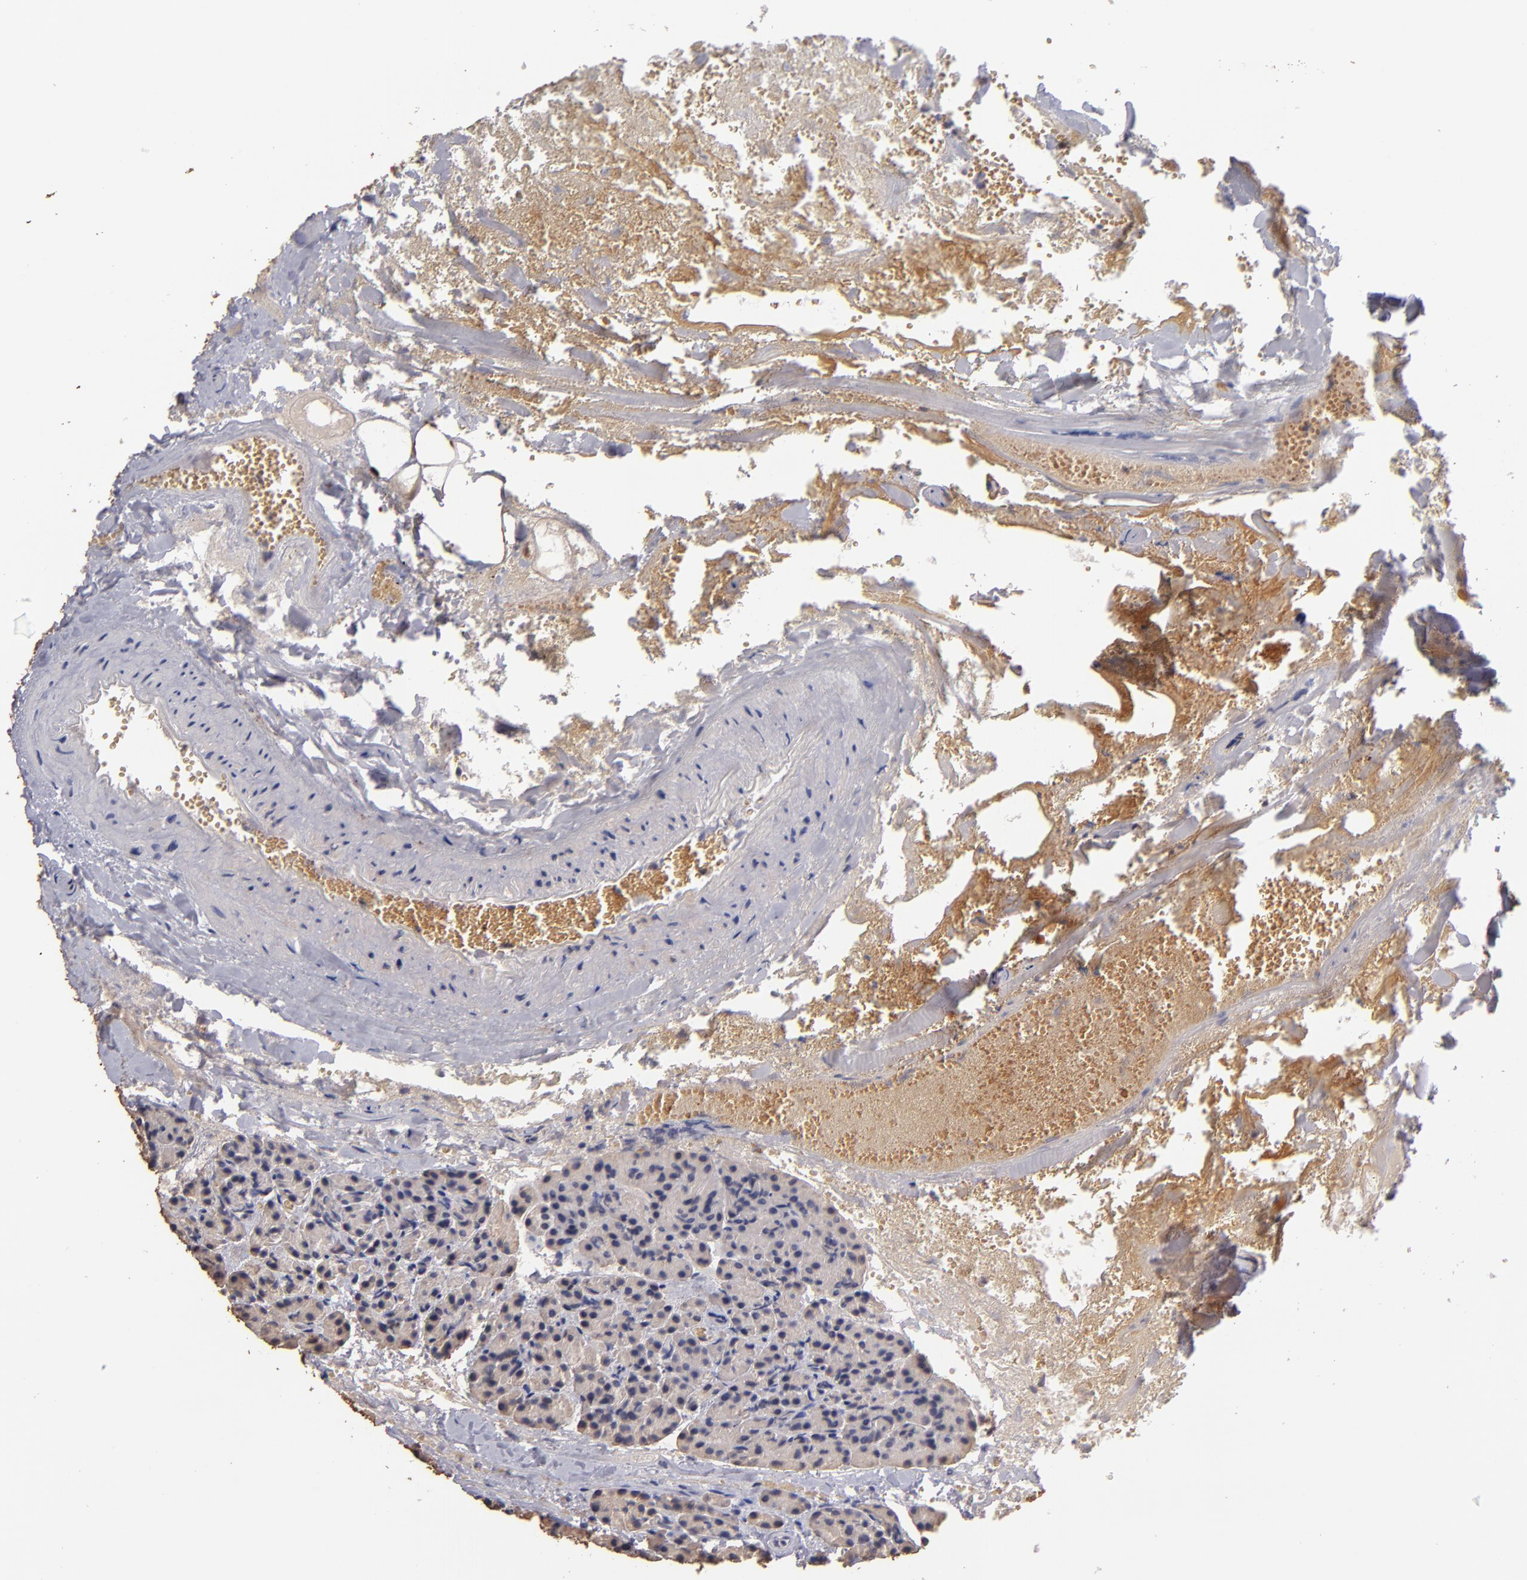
{"staining": {"intensity": "weak", "quantity": "<25%", "location": "cytoplasmic/membranous"}, "tissue": "carcinoid", "cell_type": "Tumor cells", "image_type": "cancer", "snomed": [{"axis": "morphology", "description": "Normal tissue, NOS"}, {"axis": "morphology", "description": "Carcinoid, malignant, NOS"}, {"axis": "topography", "description": "Pancreas"}], "caption": "IHC of carcinoid demonstrates no staining in tumor cells. The staining is performed using DAB (3,3'-diaminobenzidine) brown chromogen with nuclei counter-stained in using hematoxylin.", "gene": "S100A1", "patient": {"sex": "female", "age": 35}}